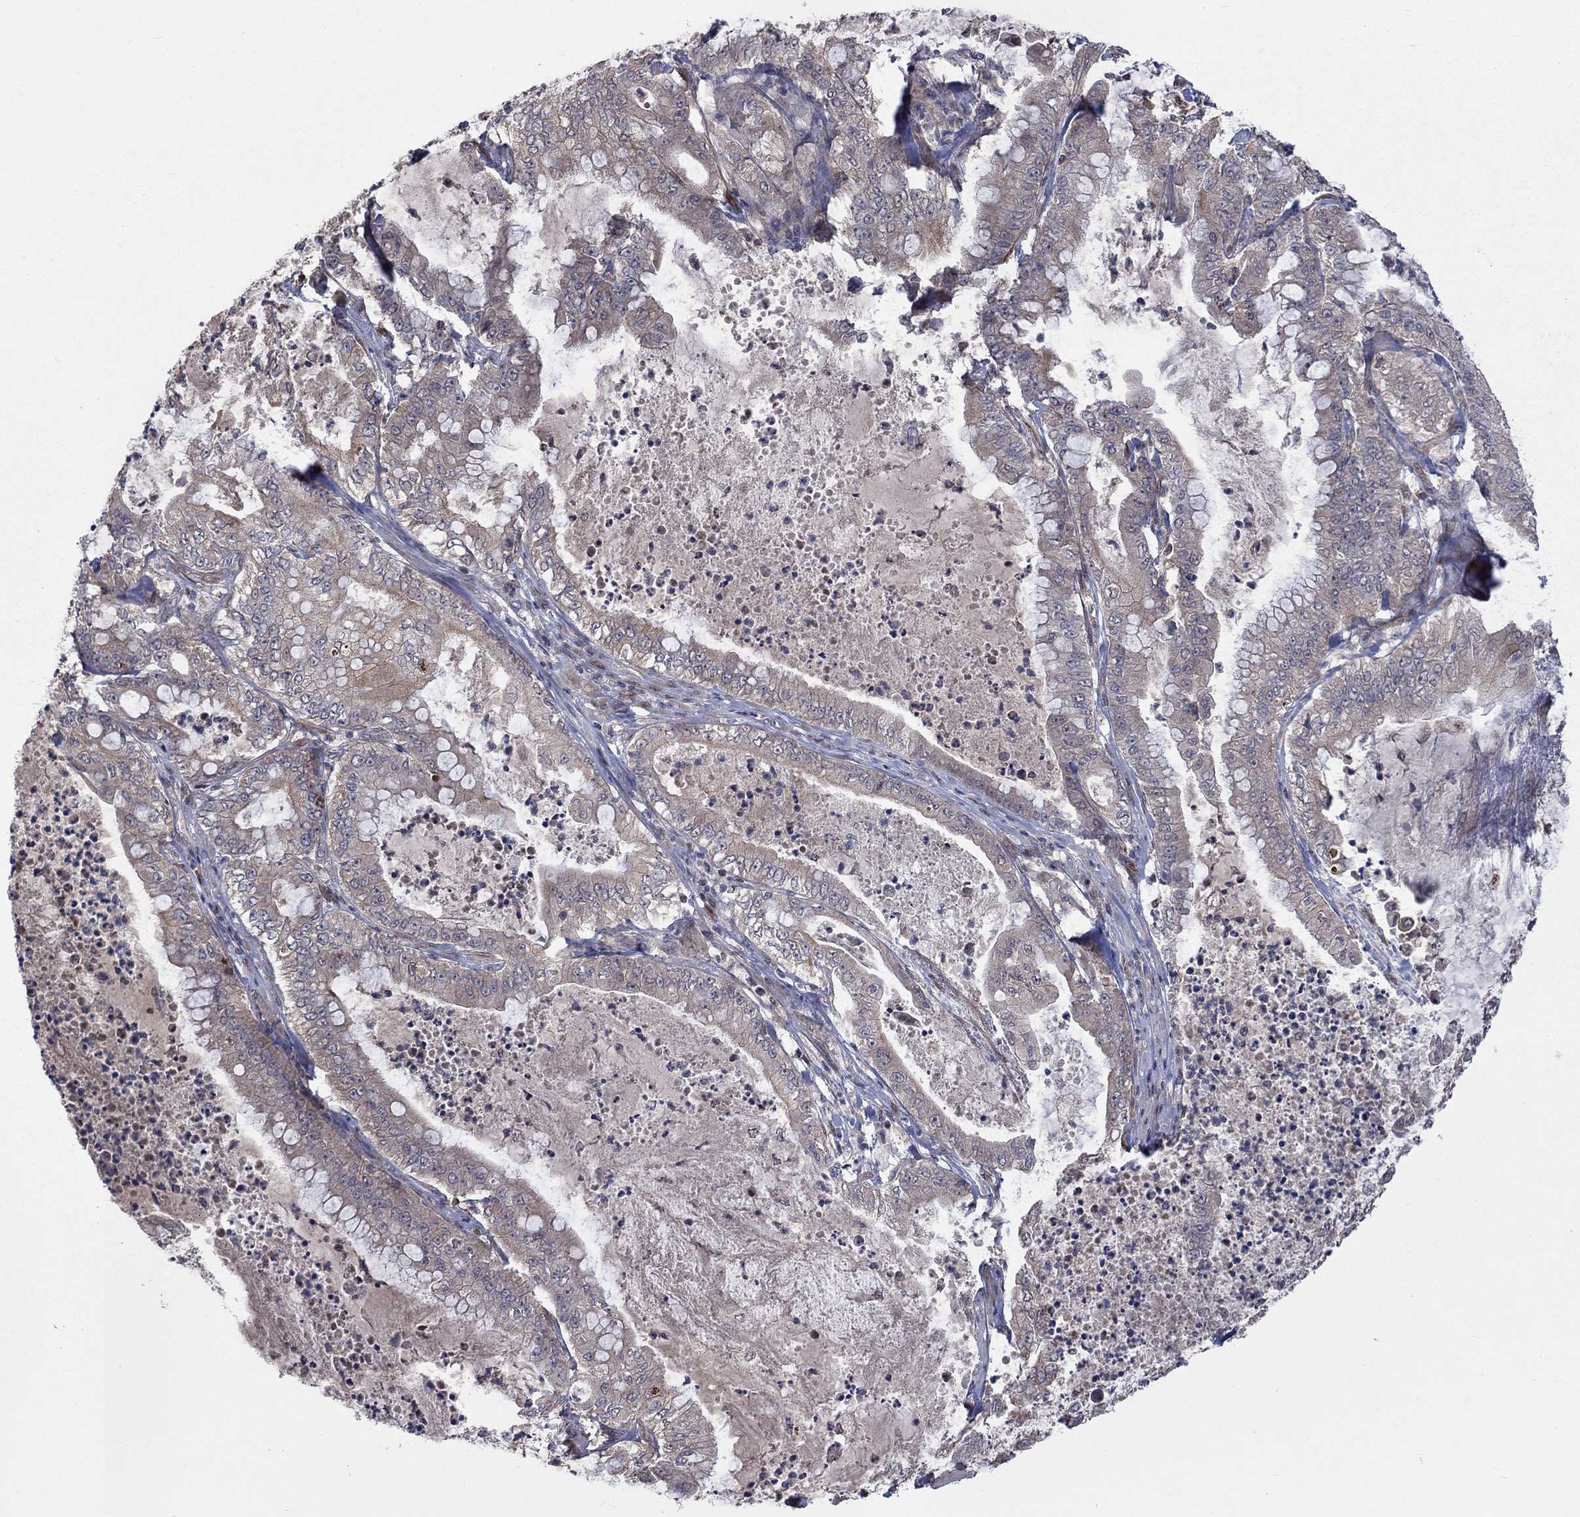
{"staining": {"intensity": "weak", "quantity": "<25%", "location": "cytoplasmic/membranous"}, "tissue": "pancreatic cancer", "cell_type": "Tumor cells", "image_type": "cancer", "snomed": [{"axis": "morphology", "description": "Adenocarcinoma, NOS"}, {"axis": "topography", "description": "Pancreas"}], "caption": "Immunohistochemistry (IHC) of human adenocarcinoma (pancreatic) displays no expression in tumor cells.", "gene": "IAH1", "patient": {"sex": "male", "age": 71}}